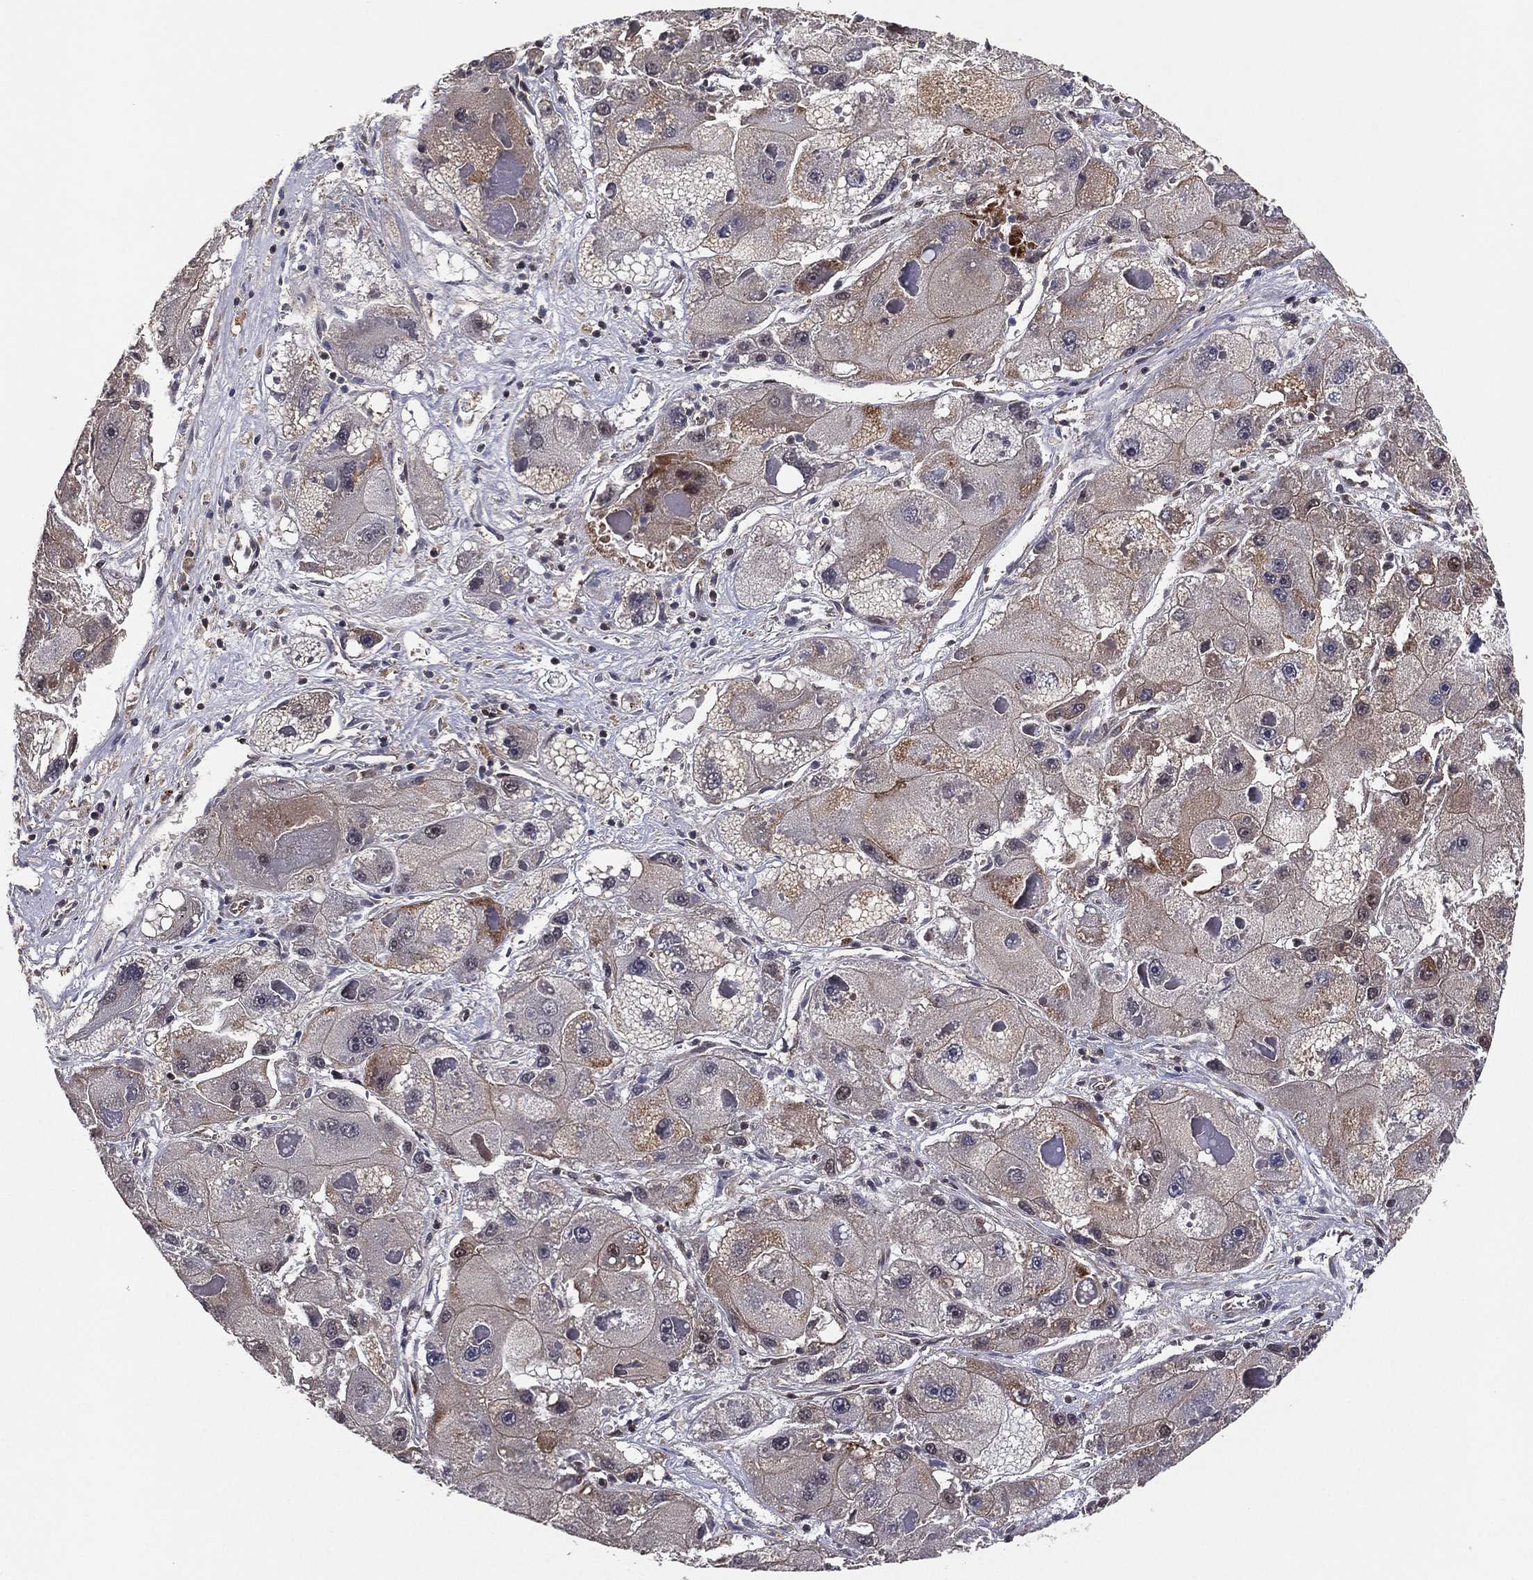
{"staining": {"intensity": "moderate", "quantity": "25%-75%", "location": "cytoplasmic/membranous"}, "tissue": "liver cancer", "cell_type": "Tumor cells", "image_type": "cancer", "snomed": [{"axis": "morphology", "description": "Carcinoma, Hepatocellular, NOS"}, {"axis": "topography", "description": "Liver"}], "caption": "Human liver cancer stained with a protein marker shows moderate staining in tumor cells.", "gene": "GPALPP1", "patient": {"sex": "female", "age": 73}}